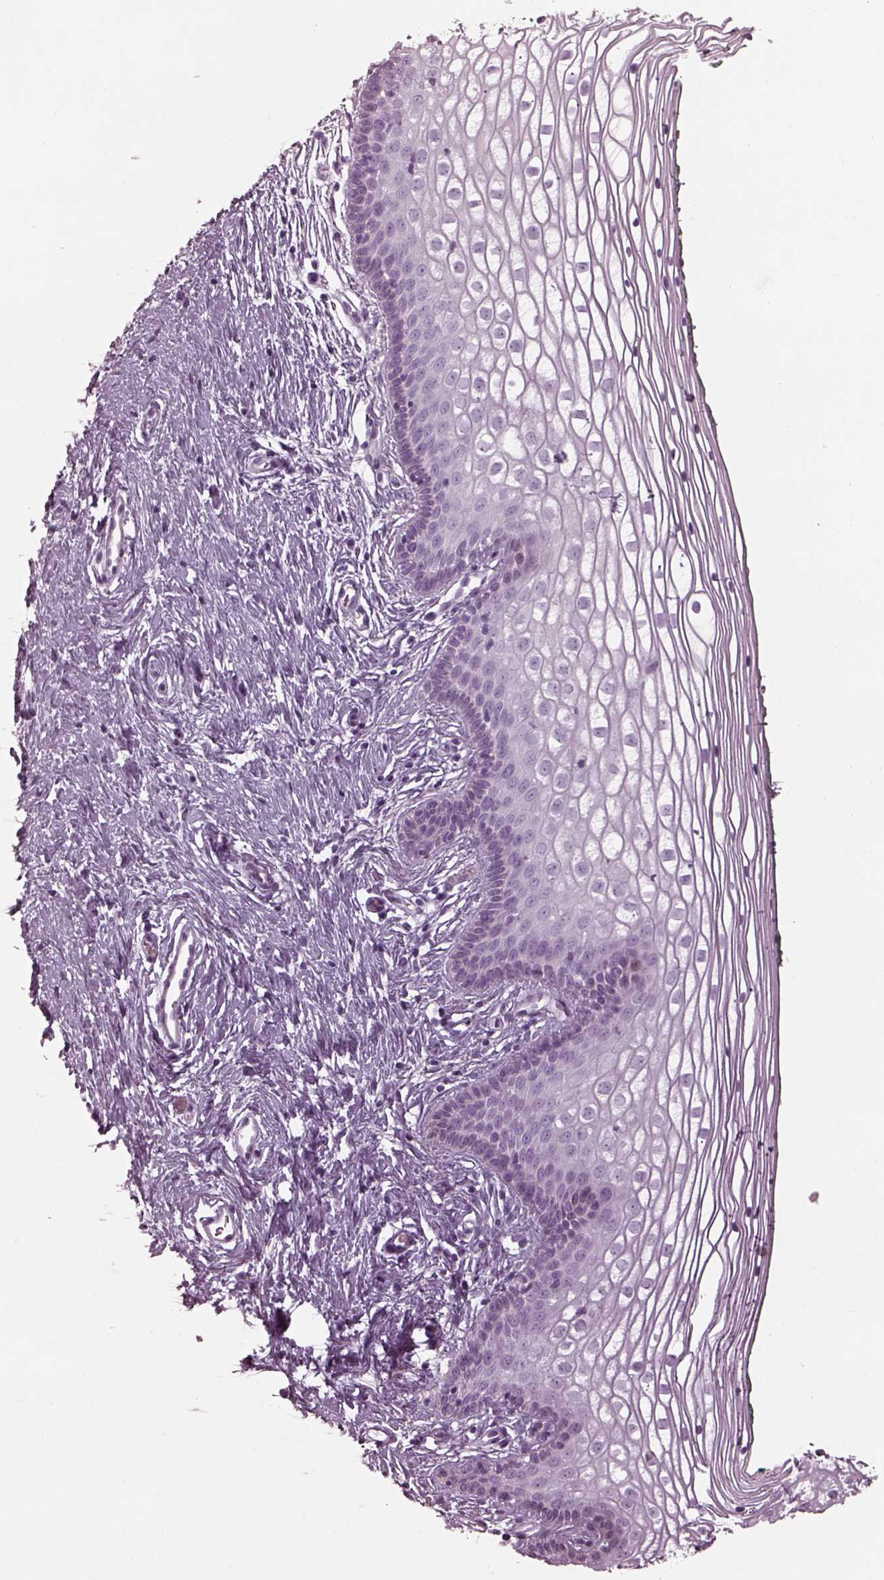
{"staining": {"intensity": "negative", "quantity": "none", "location": "none"}, "tissue": "vagina", "cell_type": "Squamous epithelial cells", "image_type": "normal", "snomed": [{"axis": "morphology", "description": "Normal tissue, NOS"}, {"axis": "topography", "description": "Vagina"}], "caption": "Immunohistochemistry (IHC) micrograph of normal vagina stained for a protein (brown), which reveals no expression in squamous epithelial cells. (DAB IHC with hematoxylin counter stain).", "gene": "ENSG00000289258", "patient": {"sex": "female", "age": 36}}